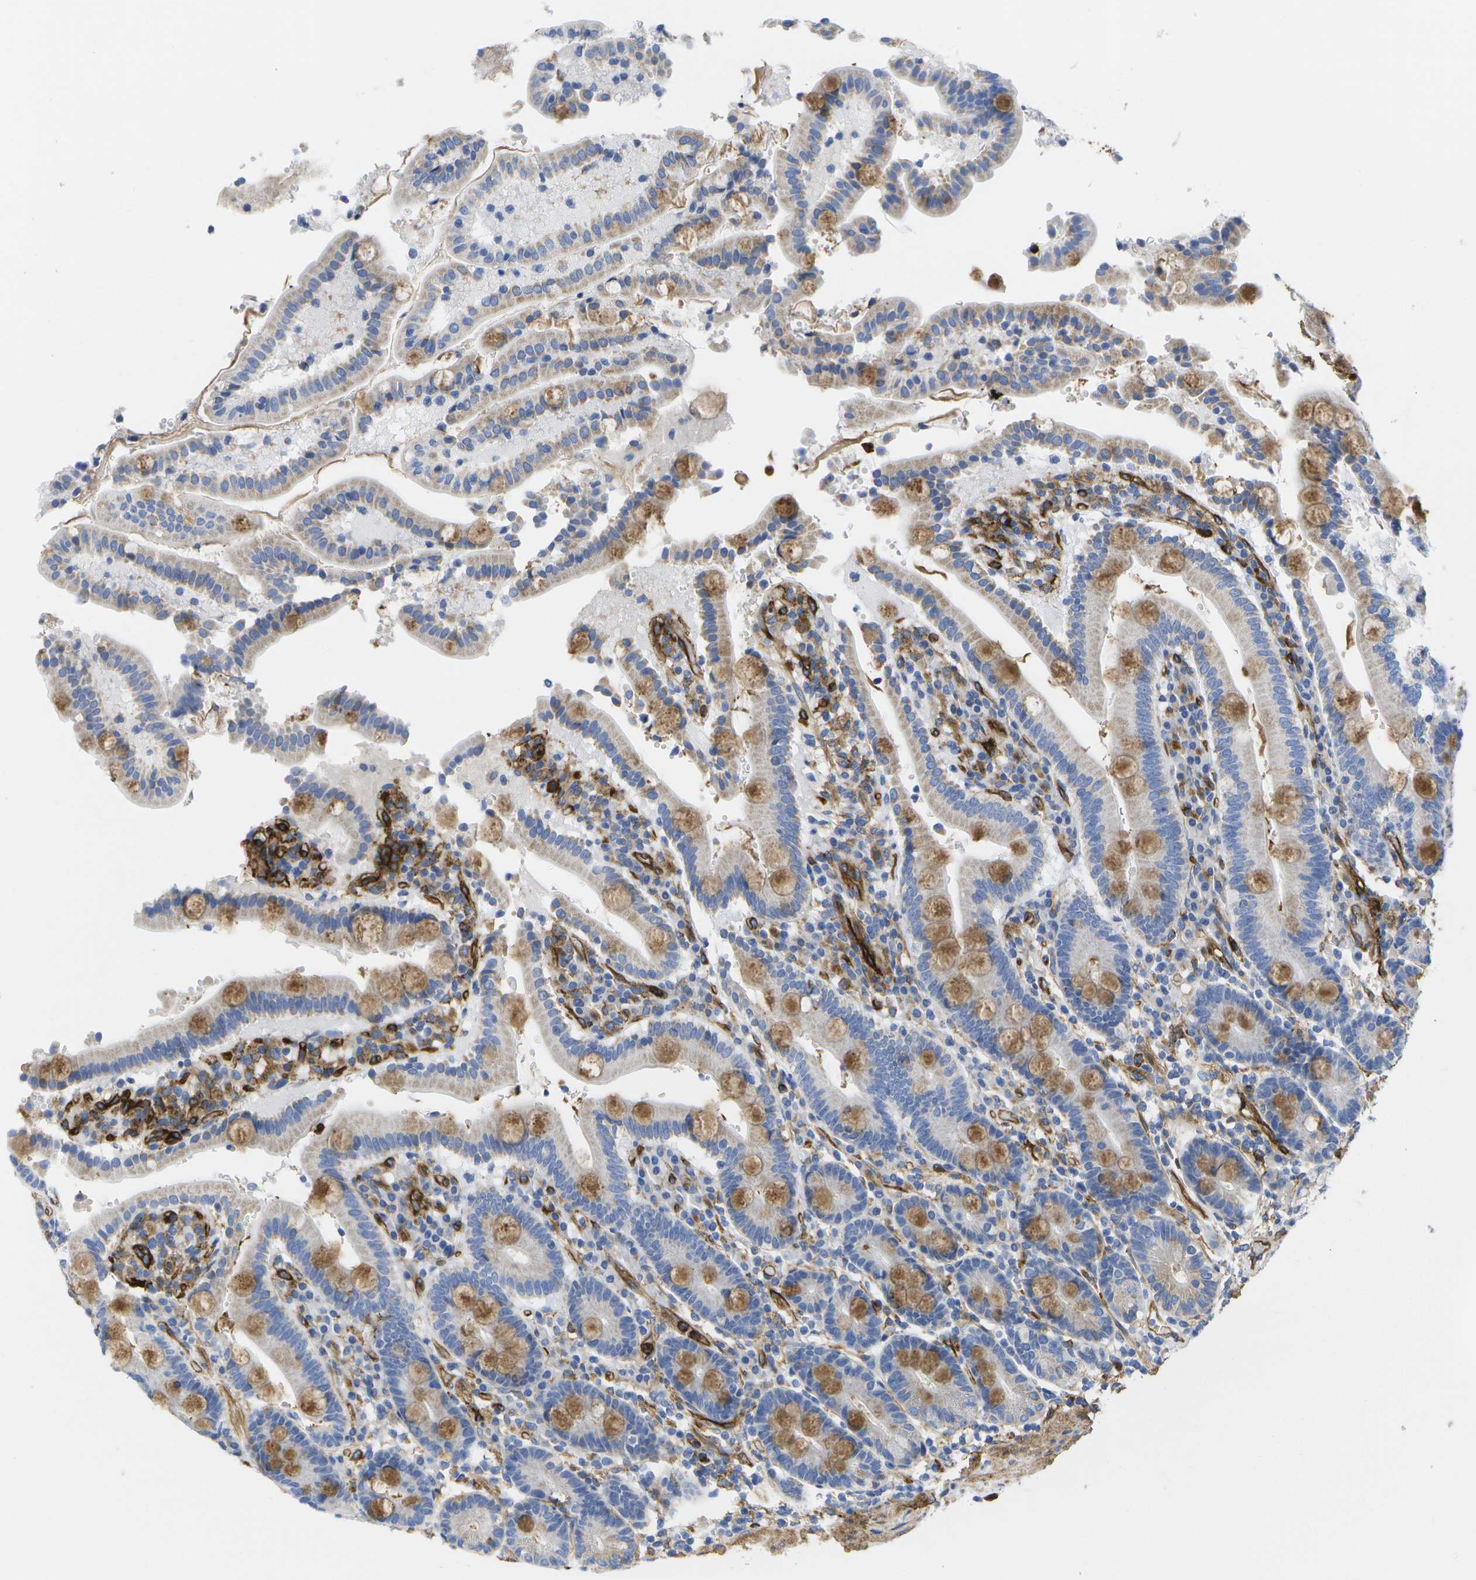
{"staining": {"intensity": "moderate", "quantity": "<25%", "location": "cytoplasmic/membranous"}, "tissue": "duodenum", "cell_type": "Glandular cells", "image_type": "normal", "snomed": [{"axis": "morphology", "description": "Normal tissue, NOS"}, {"axis": "topography", "description": "Small intestine, NOS"}], "caption": "Moderate cytoplasmic/membranous protein staining is seen in about <25% of glandular cells in duodenum.", "gene": "DYSF", "patient": {"sex": "female", "age": 71}}